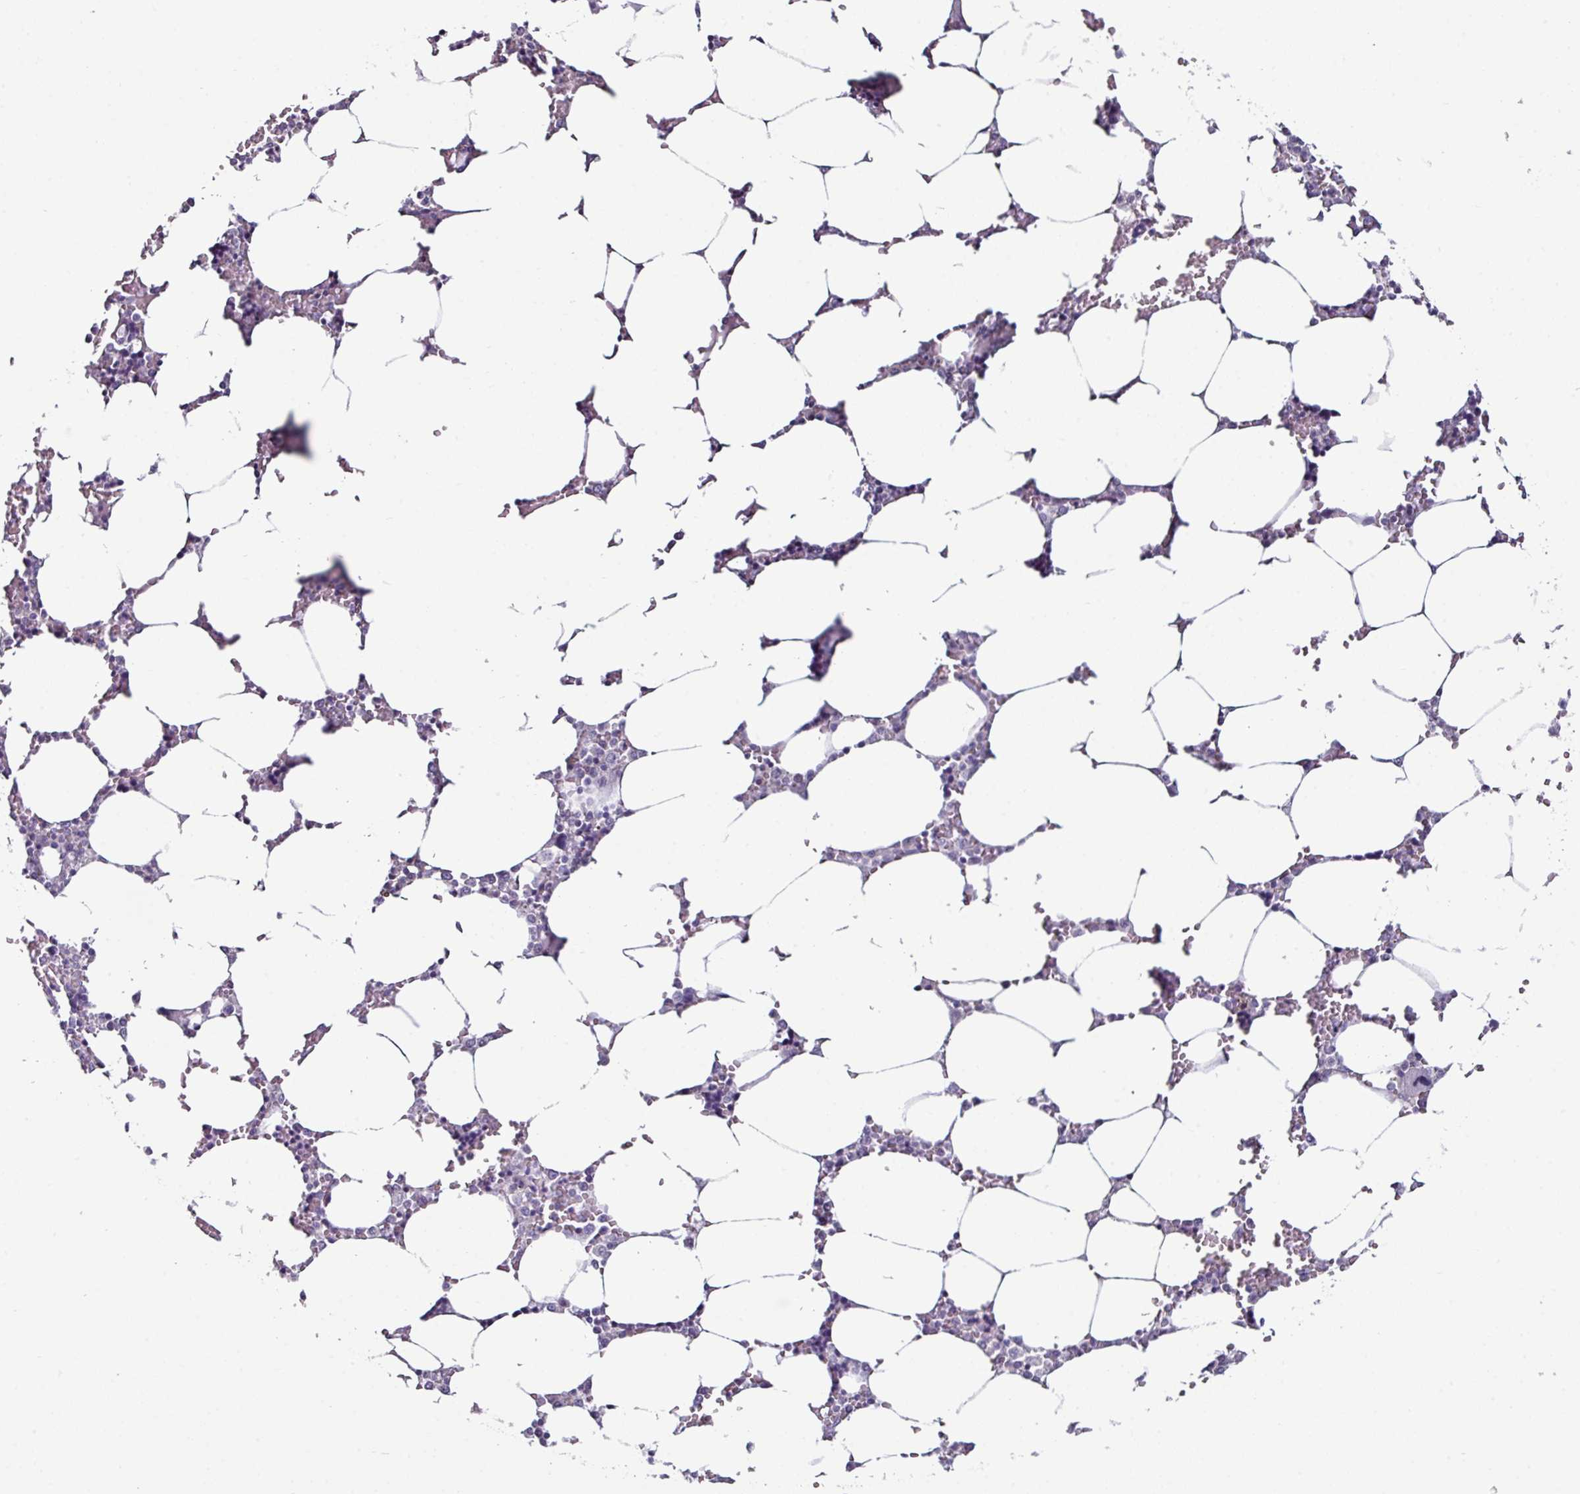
{"staining": {"intensity": "negative", "quantity": "none", "location": "none"}, "tissue": "bone marrow", "cell_type": "Hematopoietic cells", "image_type": "normal", "snomed": [{"axis": "morphology", "description": "Normal tissue, NOS"}, {"axis": "topography", "description": "Bone marrow"}], "caption": "Immunohistochemistry (IHC) photomicrograph of normal human bone marrow stained for a protein (brown), which shows no positivity in hematopoietic cells.", "gene": "GLP2R", "patient": {"sex": "male", "age": 64}}